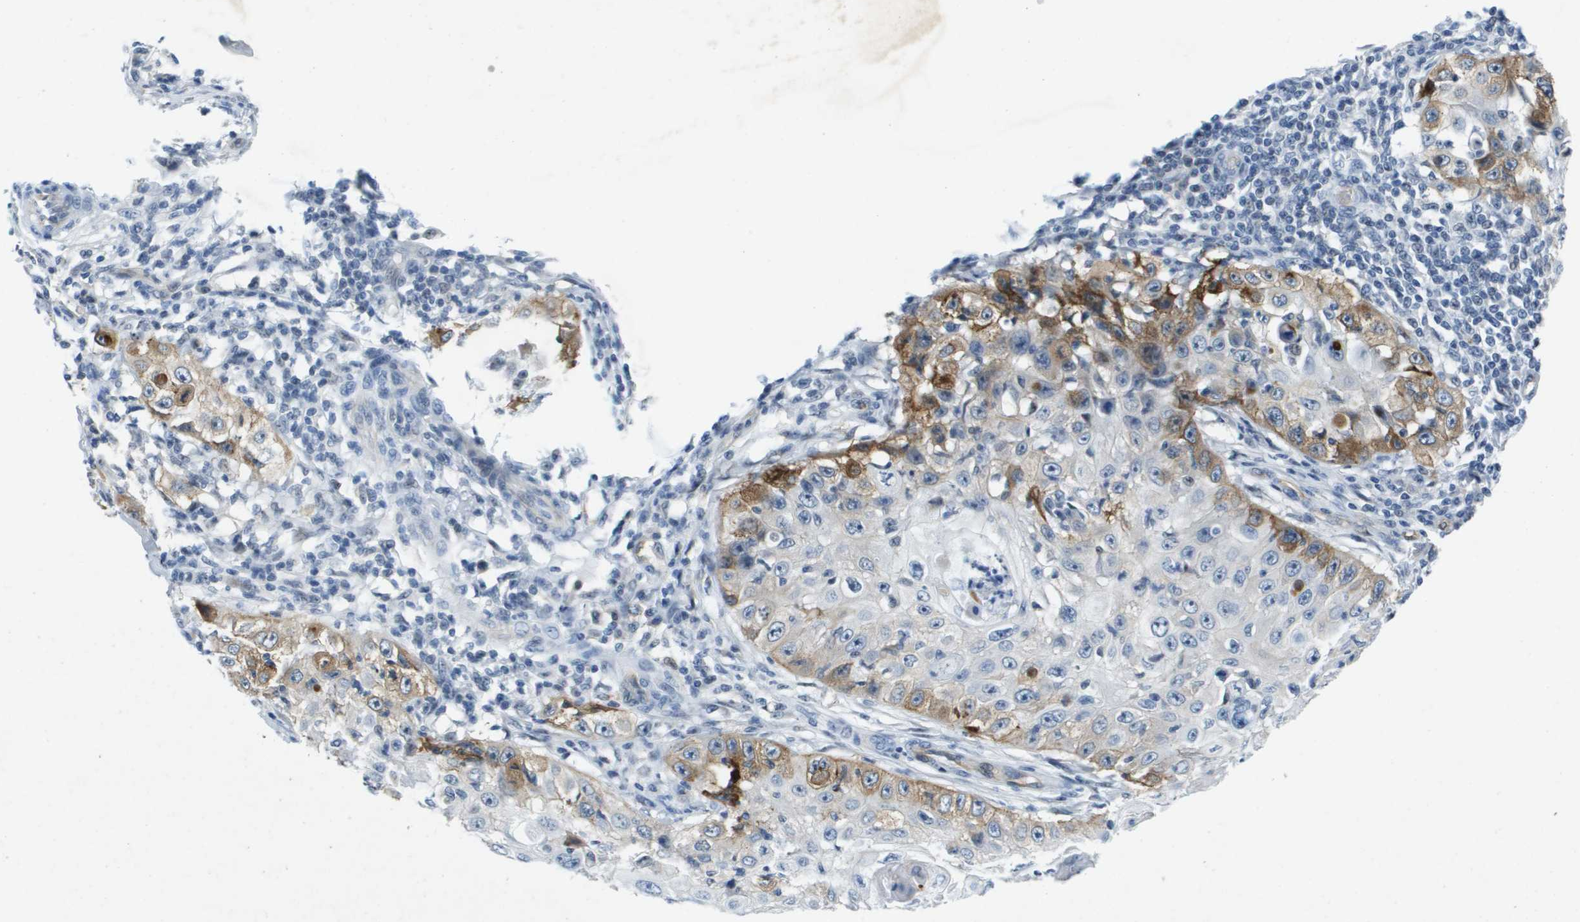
{"staining": {"intensity": "moderate", "quantity": "<25%", "location": "cytoplasmic/membranous"}, "tissue": "skin cancer", "cell_type": "Tumor cells", "image_type": "cancer", "snomed": [{"axis": "morphology", "description": "Squamous cell carcinoma, NOS"}, {"axis": "topography", "description": "Skin"}], "caption": "Immunohistochemical staining of human skin squamous cell carcinoma reveals low levels of moderate cytoplasmic/membranous staining in about <25% of tumor cells.", "gene": "ITGA6", "patient": {"sex": "male", "age": 86}}